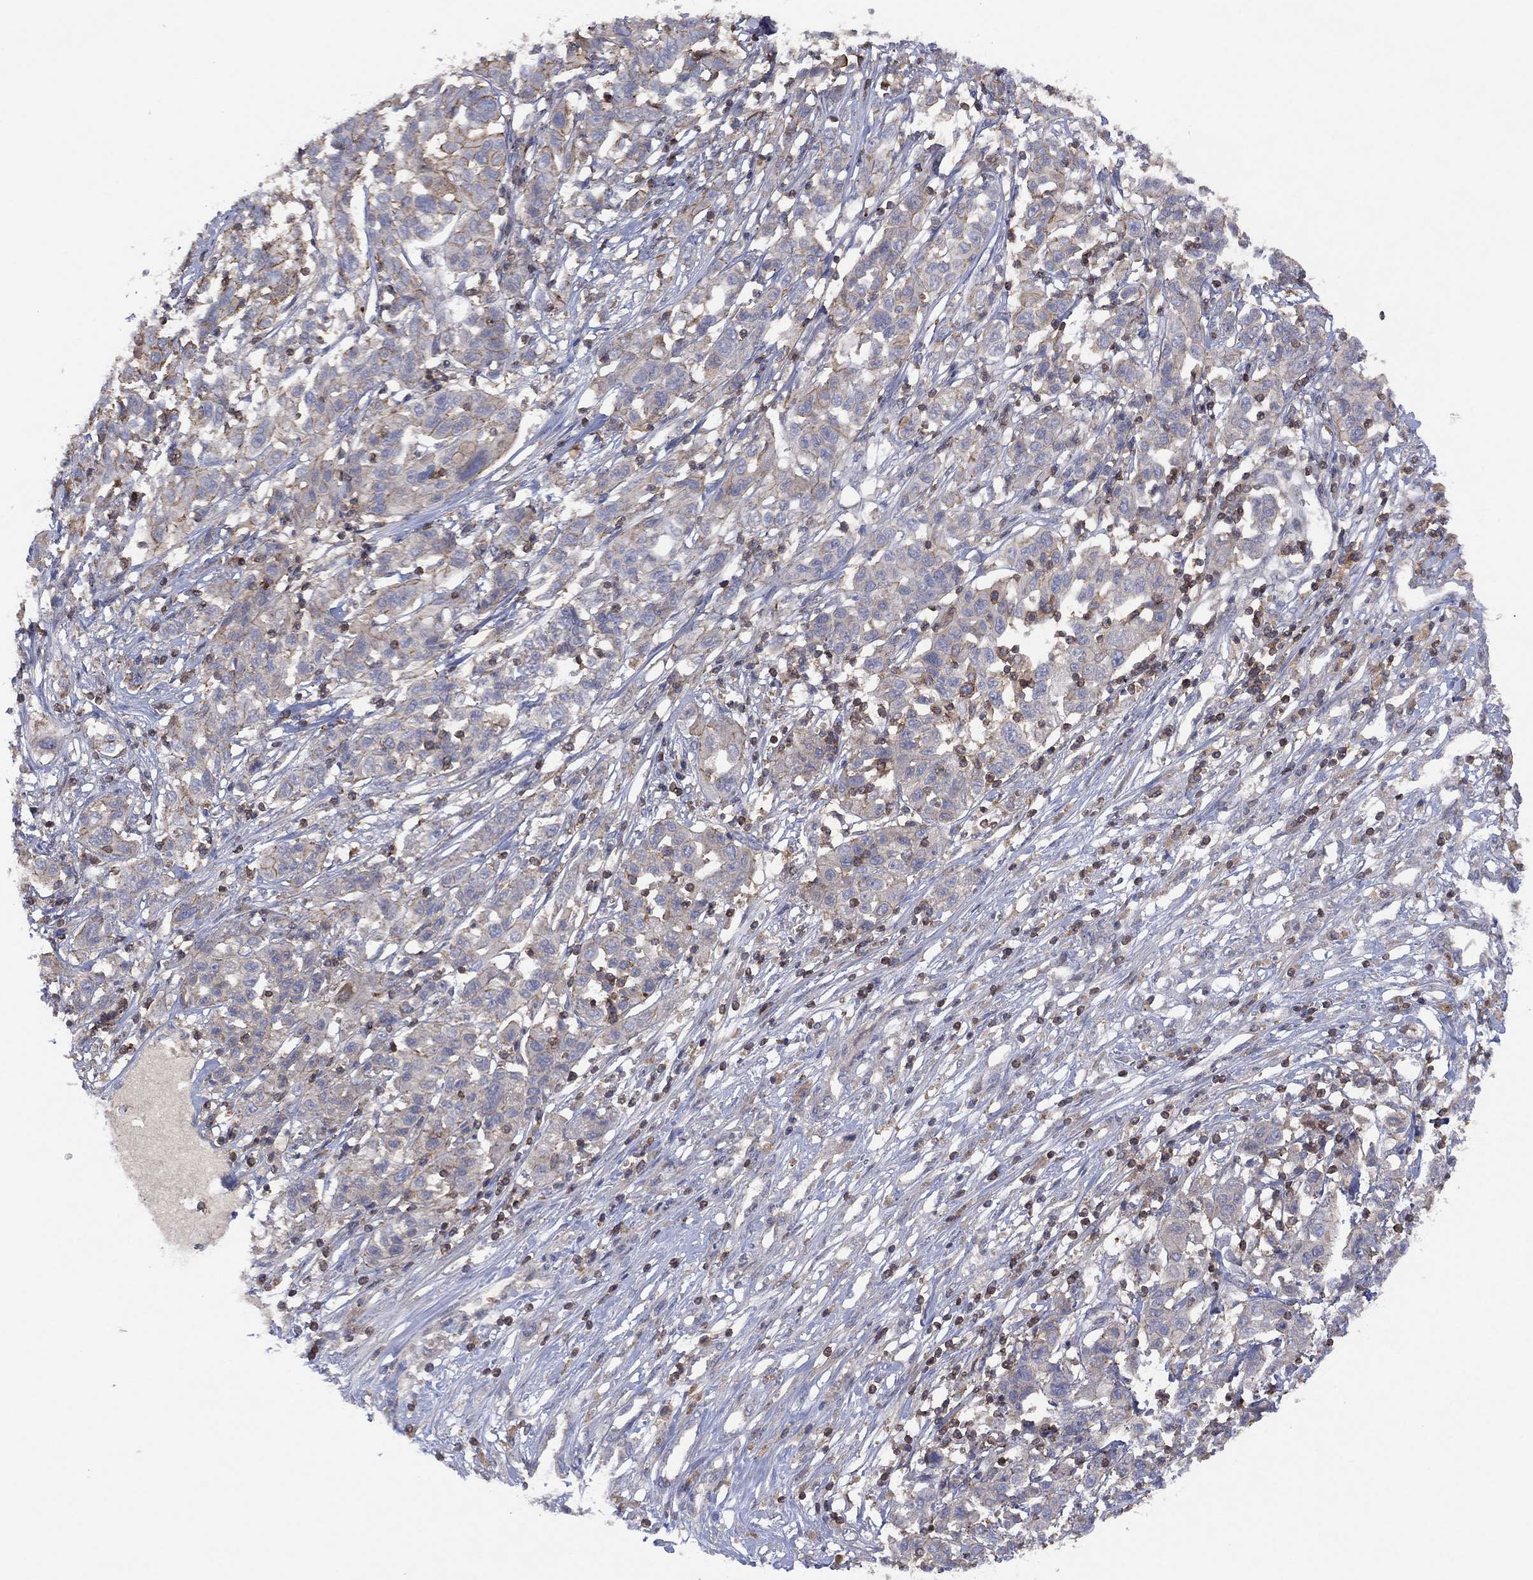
{"staining": {"intensity": "moderate", "quantity": "<25%", "location": "cytoplasmic/membranous"}, "tissue": "liver cancer", "cell_type": "Tumor cells", "image_type": "cancer", "snomed": [{"axis": "morphology", "description": "Adenocarcinoma, NOS"}, {"axis": "morphology", "description": "Cholangiocarcinoma"}, {"axis": "topography", "description": "Liver"}], "caption": "Protein expression analysis of human cholangiocarcinoma (liver) reveals moderate cytoplasmic/membranous staining in about <25% of tumor cells.", "gene": "DOCK8", "patient": {"sex": "male", "age": 64}}